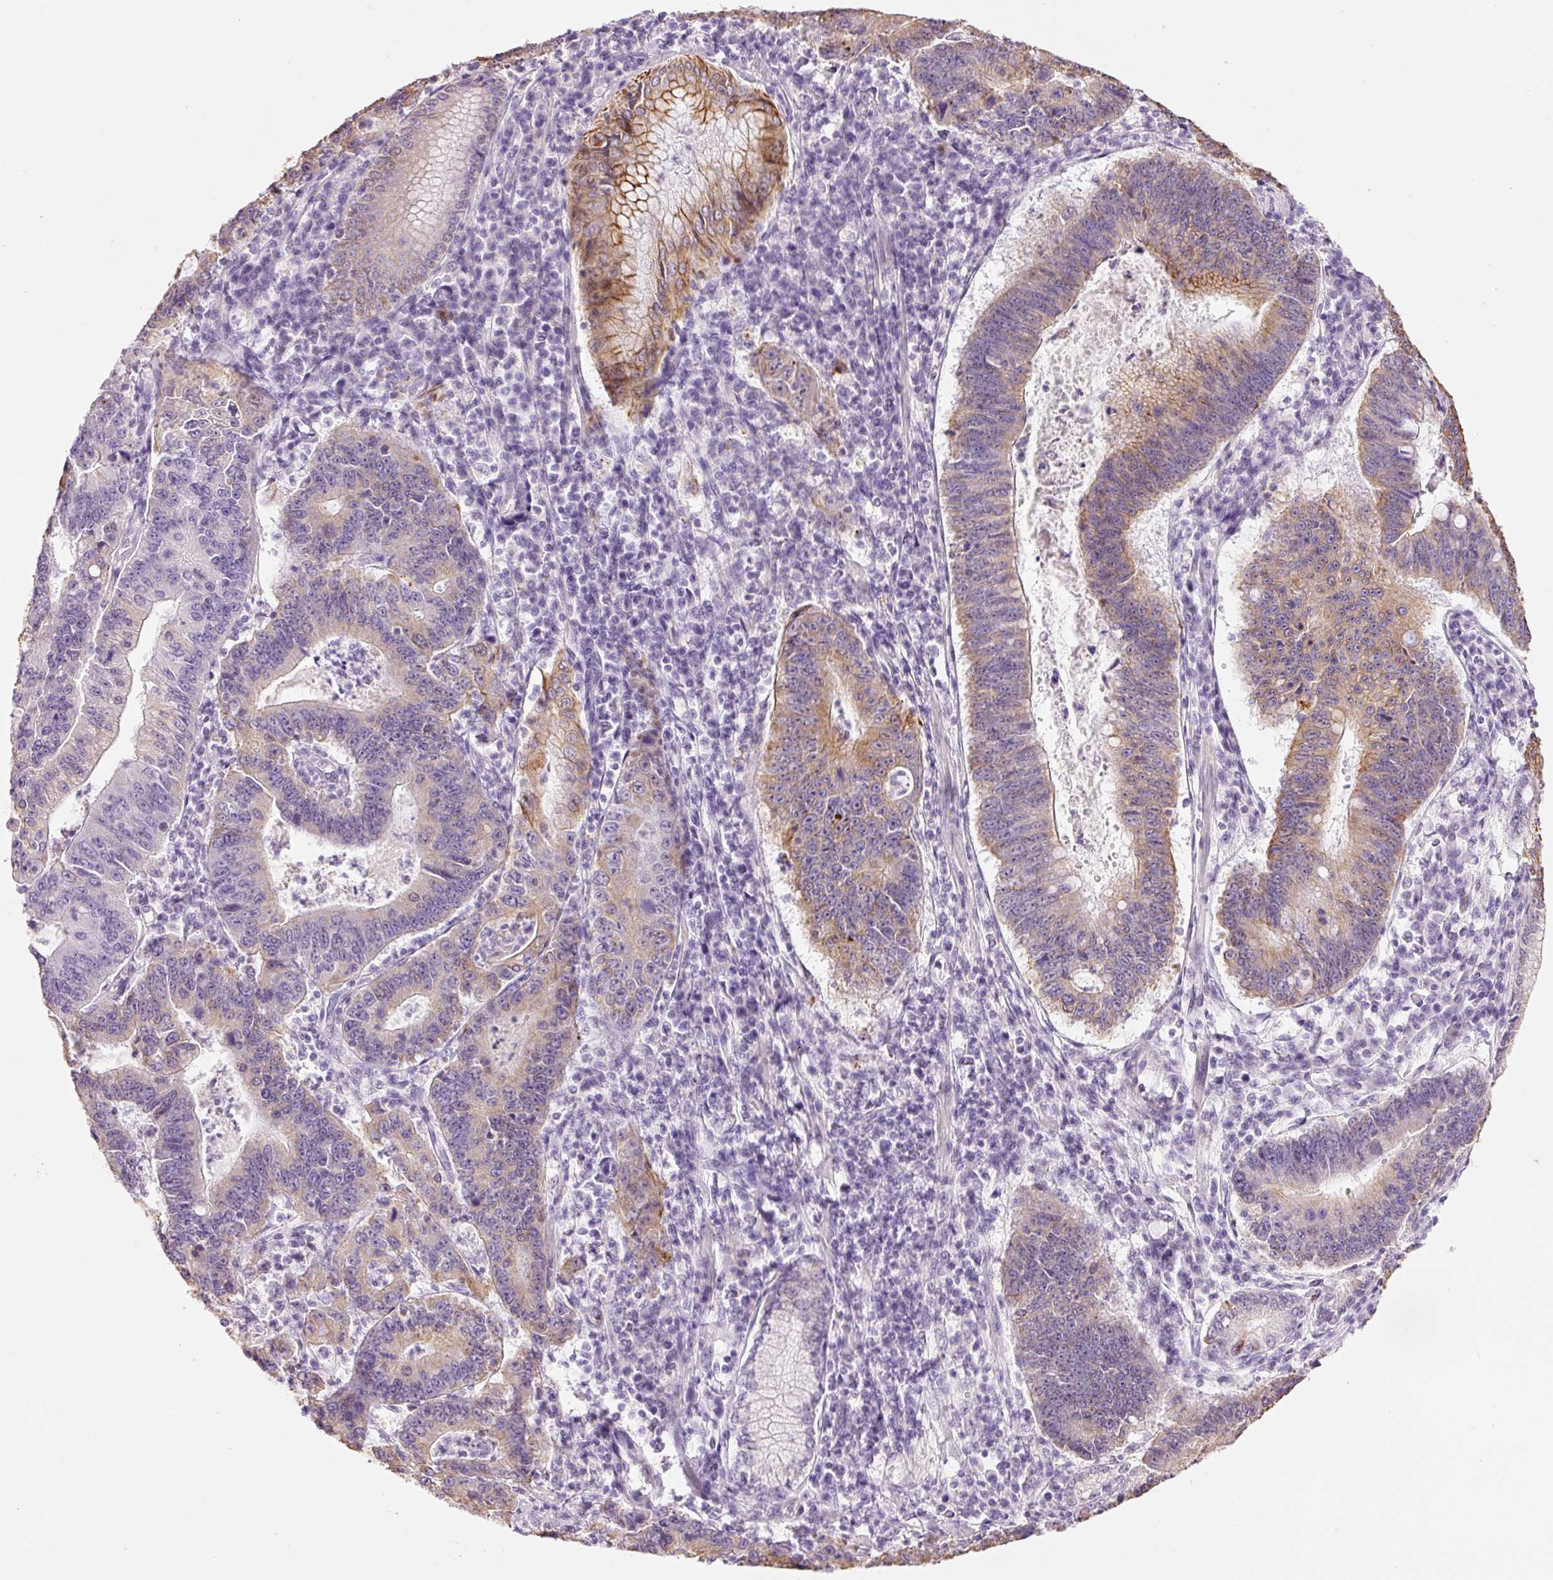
{"staining": {"intensity": "moderate", "quantity": "25%-75%", "location": "cytoplasmic/membranous"}, "tissue": "stomach cancer", "cell_type": "Tumor cells", "image_type": "cancer", "snomed": [{"axis": "morphology", "description": "Adenocarcinoma, NOS"}, {"axis": "topography", "description": "Stomach"}], "caption": "A brown stain labels moderate cytoplasmic/membranous positivity of a protein in stomach cancer (adenocarcinoma) tumor cells.", "gene": "CARD16", "patient": {"sex": "male", "age": 59}}